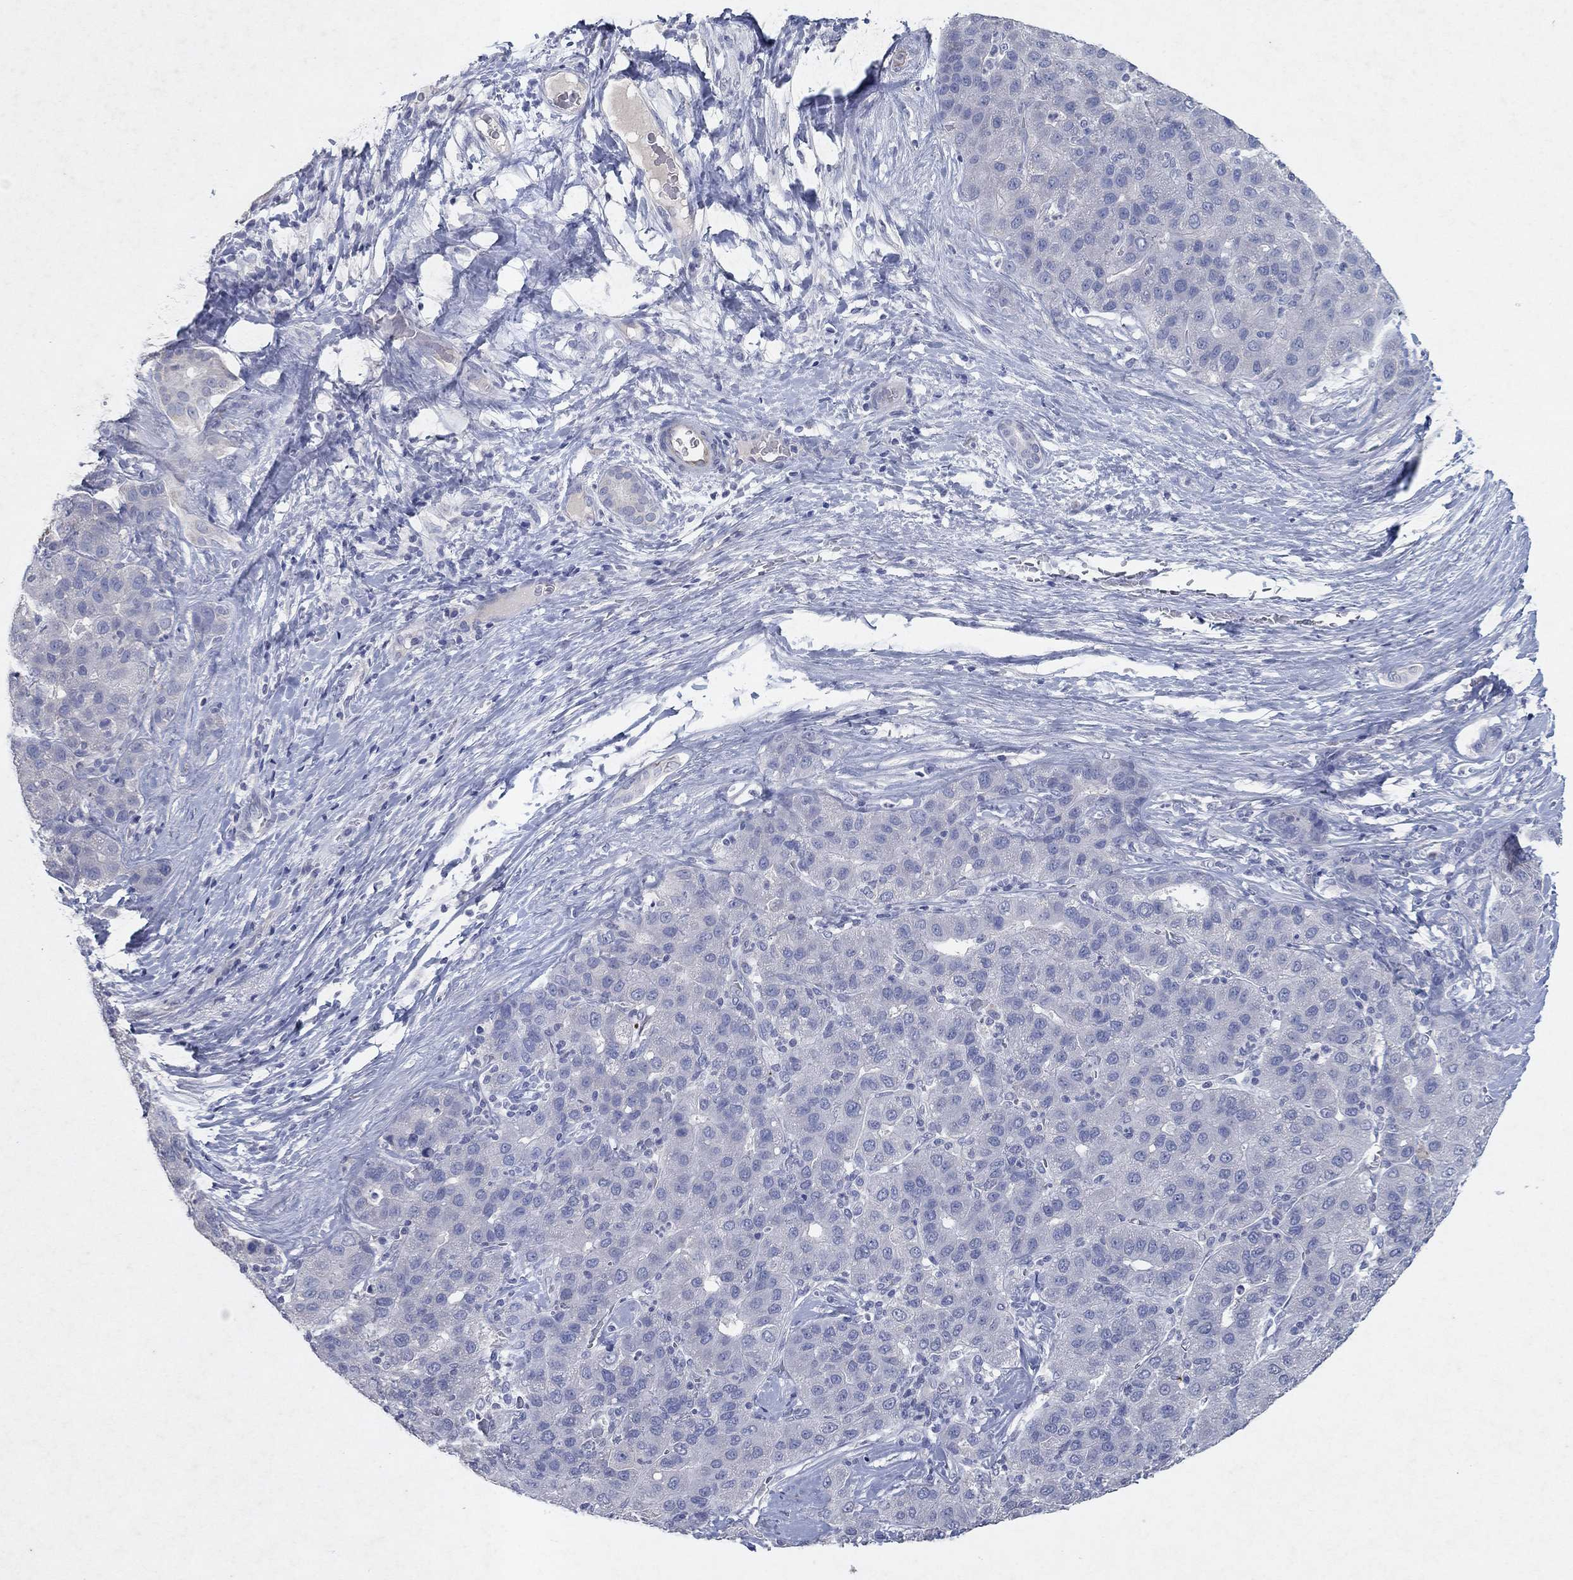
{"staining": {"intensity": "negative", "quantity": "none", "location": "none"}, "tissue": "liver cancer", "cell_type": "Tumor cells", "image_type": "cancer", "snomed": [{"axis": "morphology", "description": "Carcinoma, Hepatocellular, NOS"}, {"axis": "topography", "description": "Liver"}], "caption": "High magnification brightfield microscopy of liver hepatocellular carcinoma stained with DAB (3,3'-diaminobenzidine) (brown) and counterstained with hematoxylin (blue): tumor cells show no significant expression.", "gene": "KRT40", "patient": {"sex": "male", "age": 65}}